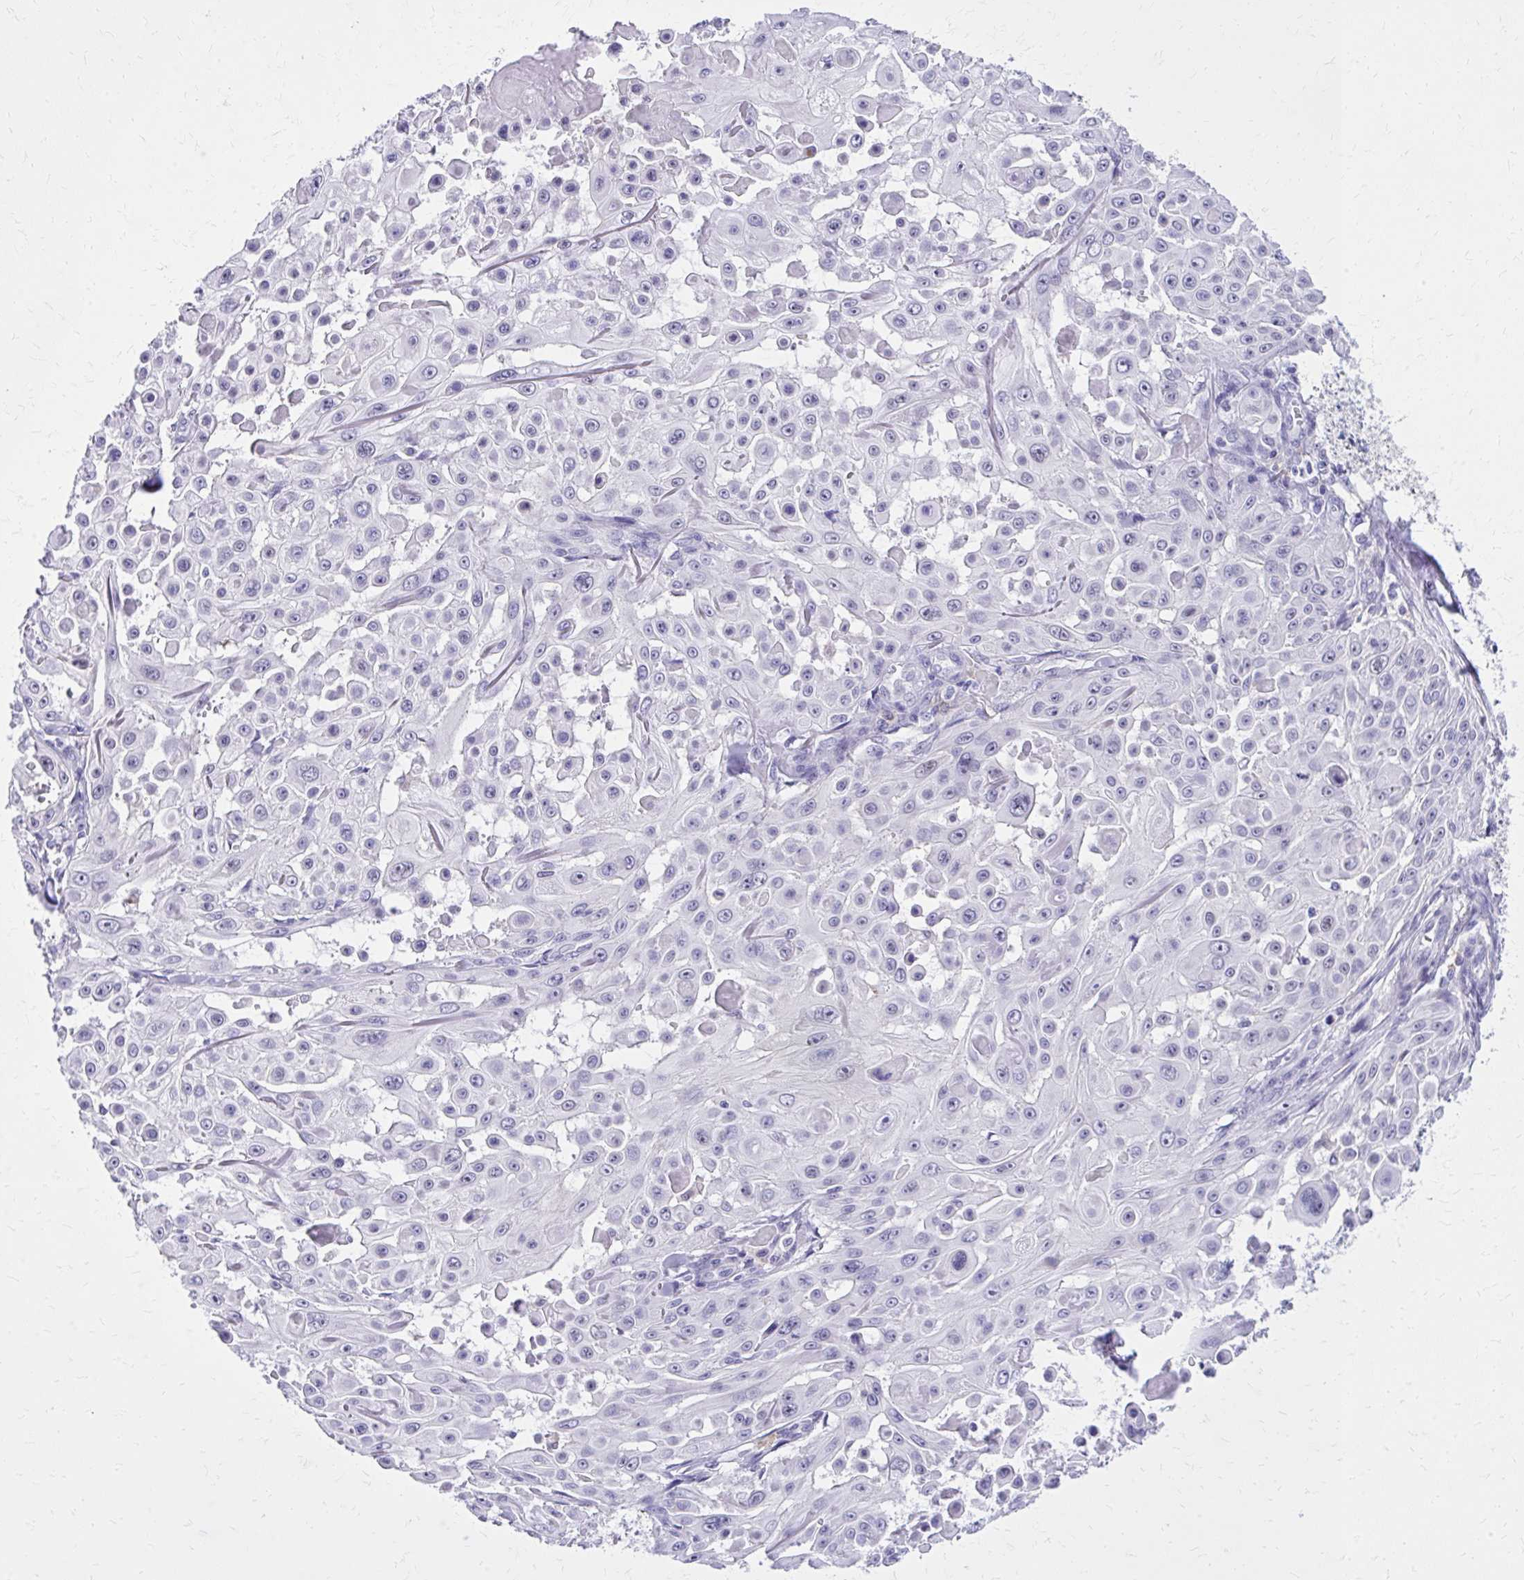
{"staining": {"intensity": "weak", "quantity": "<25%", "location": "nuclear"}, "tissue": "skin cancer", "cell_type": "Tumor cells", "image_type": "cancer", "snomed": [{"axis": "morphology", "description": "Squamous cell carcinoma, NOS"}, {"axis": "topography", "description": "Skin"}], "caption": "DAB immunohistochemical staining of human skin squamous cell carcinoma exhibits no significant staining in tumor cells.", "gene": "RASL11B", "patient": {"sex": "male", "age": 91}}